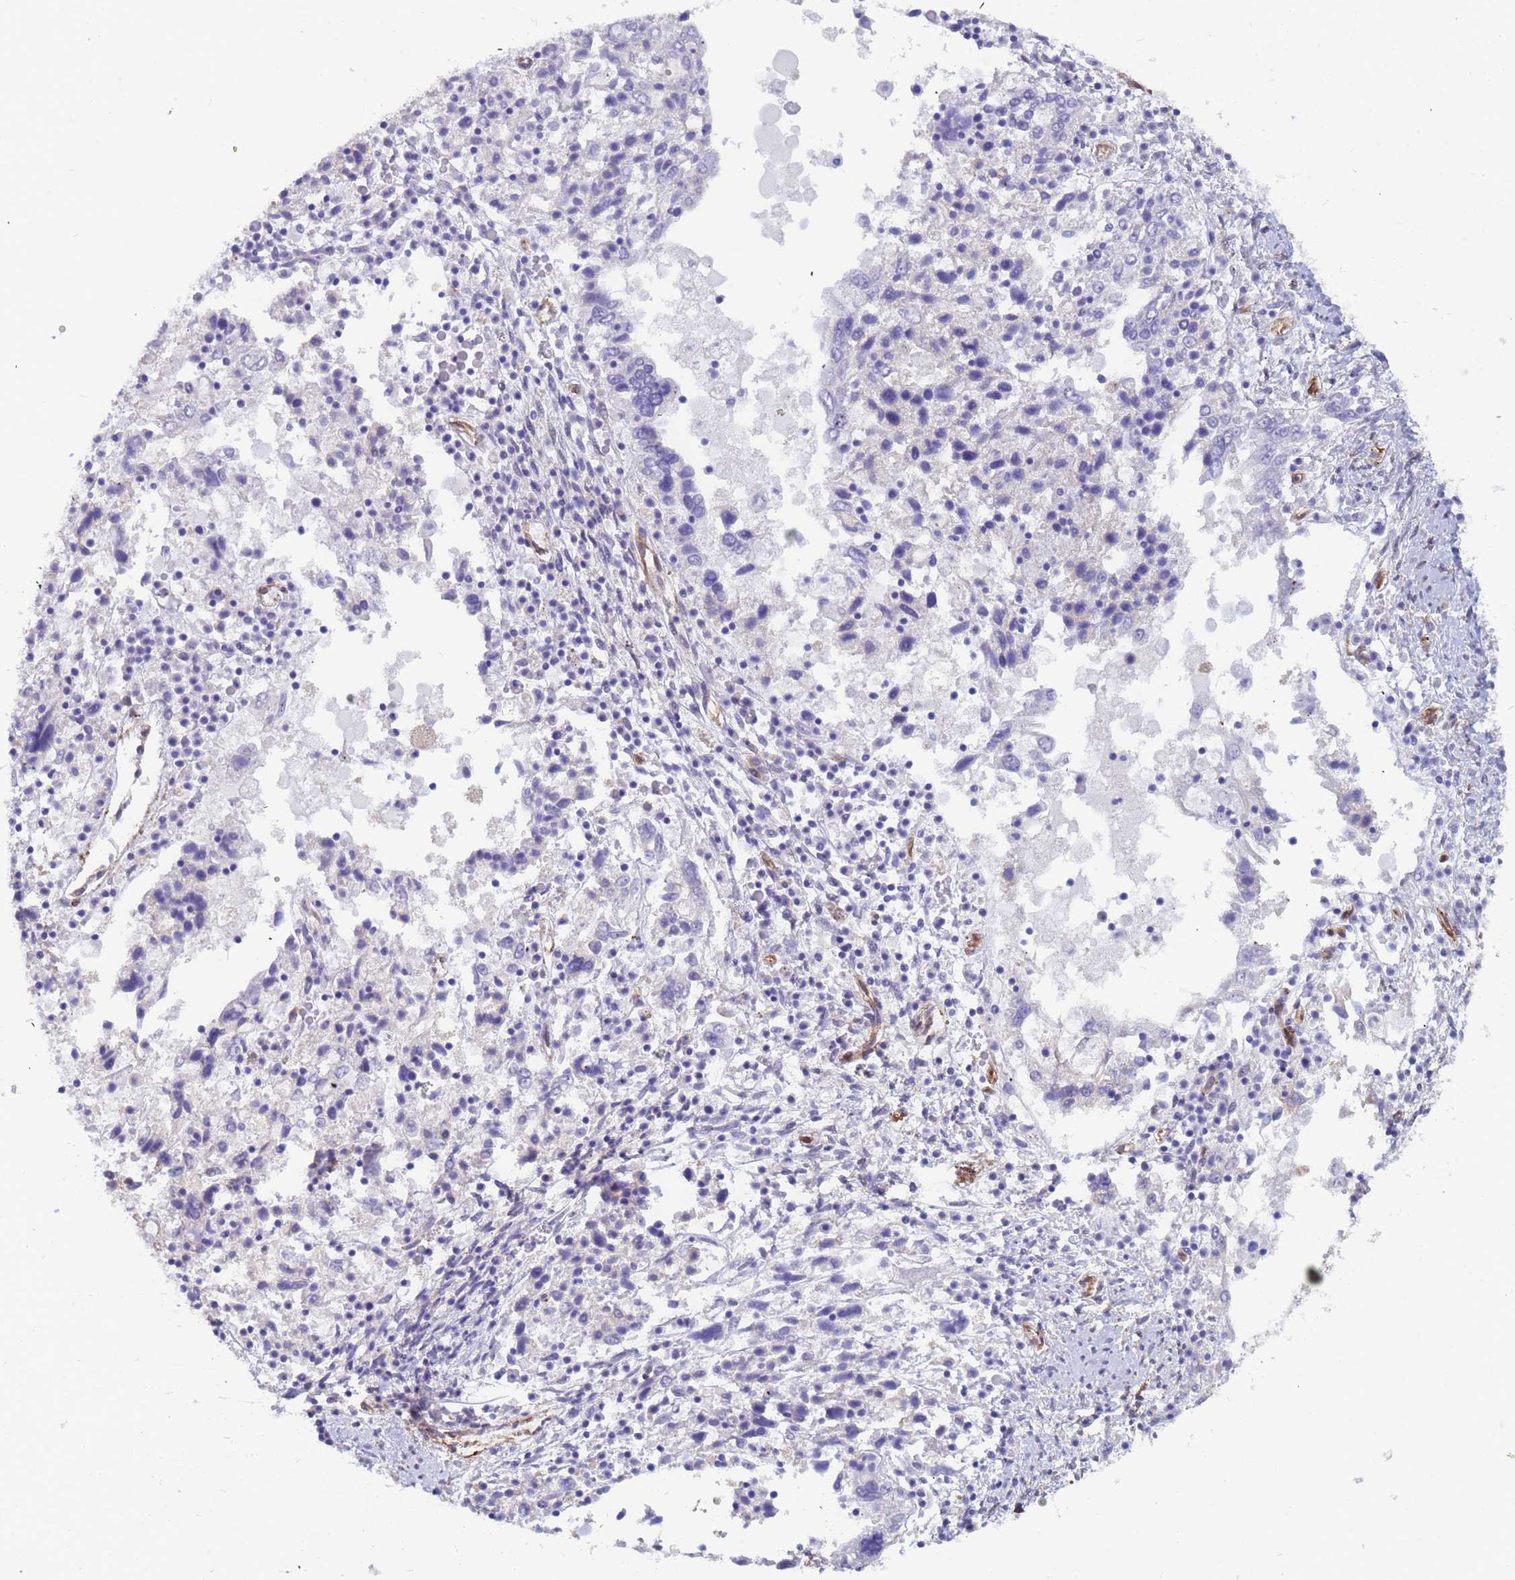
{"staining": {"intensity": "negative", "quantity": "none", "location": "none"}, "tissue": "ovarian cancer", "cell_type": "Tumor cells", "image_type": "cancer", "snomed": [{"axis": "morphology", "description": "Carcinoma, endometroid"}, {"axis": "topography", "description": "Ovary"}], "caption": "Micrograph shows no protein staining in tumor cells of ovarian endometroid carcinoma tissue.", "gene": "EHD2", "patient": {"sex": "female", "age": 62}}